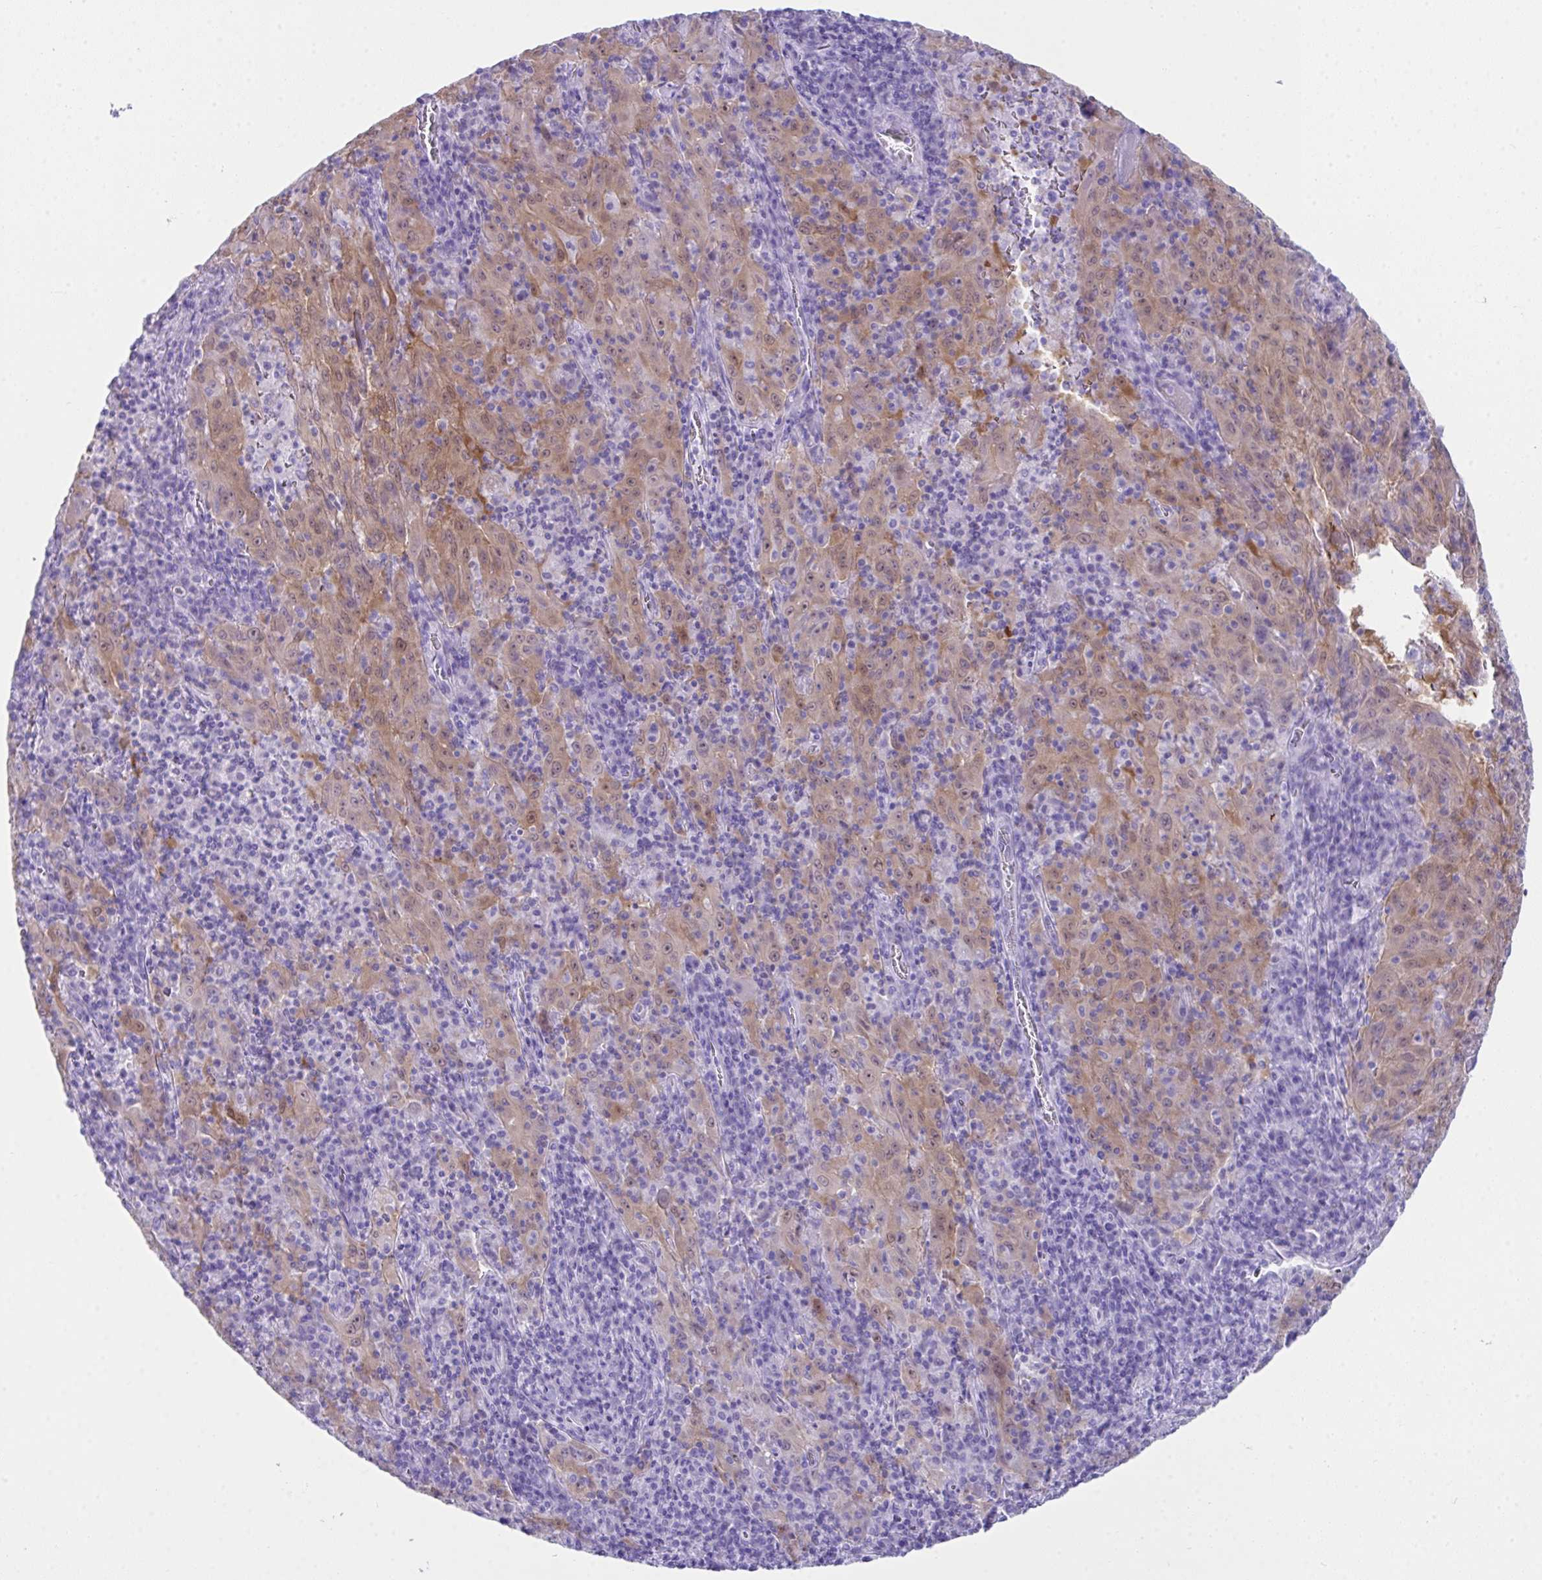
{"staining": {"intensity": "weak", "quantity": ">75%", "location": "cytoplasmic/membranous,nuclear"}, "tissue": "pancreatic cancer", "cell_type": "Tumor cells", "image_type": "cancer", "snomed": [{"axis": "morphology", "description": "Adenocarcinoma, NOS"}, {"axis": "topography", "description": "Pancreas"}], "caption": "Weak cytoplasmic/membranous and nuclear protein staining is seen in about >75% of tumor cells in pancreatic cancer.", "gene": "LGALS4", "patient": {"sex": "male", "age": 63}}